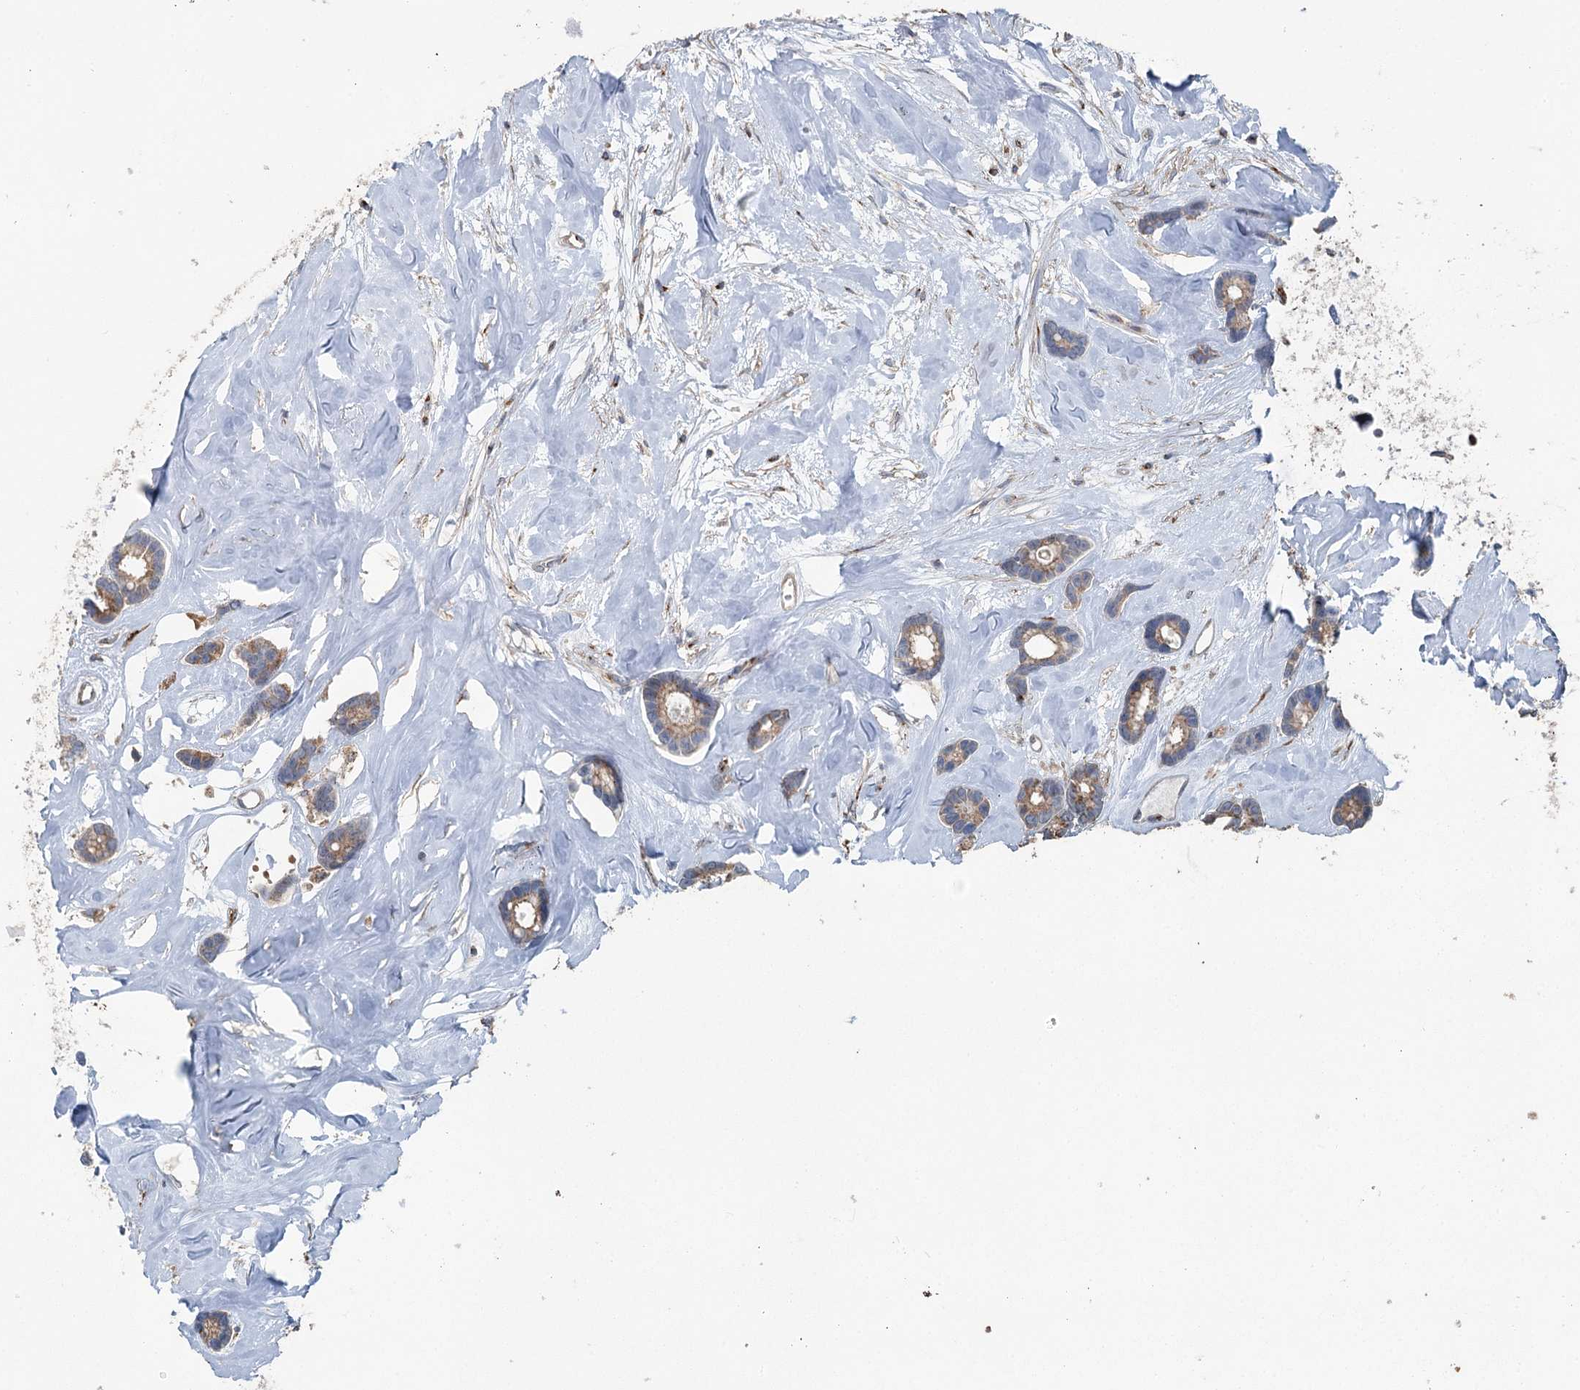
{"staining": {"intensity": "moderate", "quantity": ">75%", "location": "cytoplasmic/membranous"}, "tissue": "breast cancer", "cell_type": "Tumor cells", "image_type": "cancer", "snomed": [{"axis": "morphology", "description": "Duct carcinoma"}, {"axis": "topography", "description": "Breast"}], "caption": "DAB (3,3'-diaminobenzidine) immunohistochemical staining of human breast cancer displays moderate cytoplasmic/membranous protein positivity in about >75% of tumor cells. The staining was performed using DAB, with brown indicating positive protein expression. Nuclei are stained blue with hematoxylin.", "gene": "ITIH5", "patient": {"sex": "female", "age": 87}}